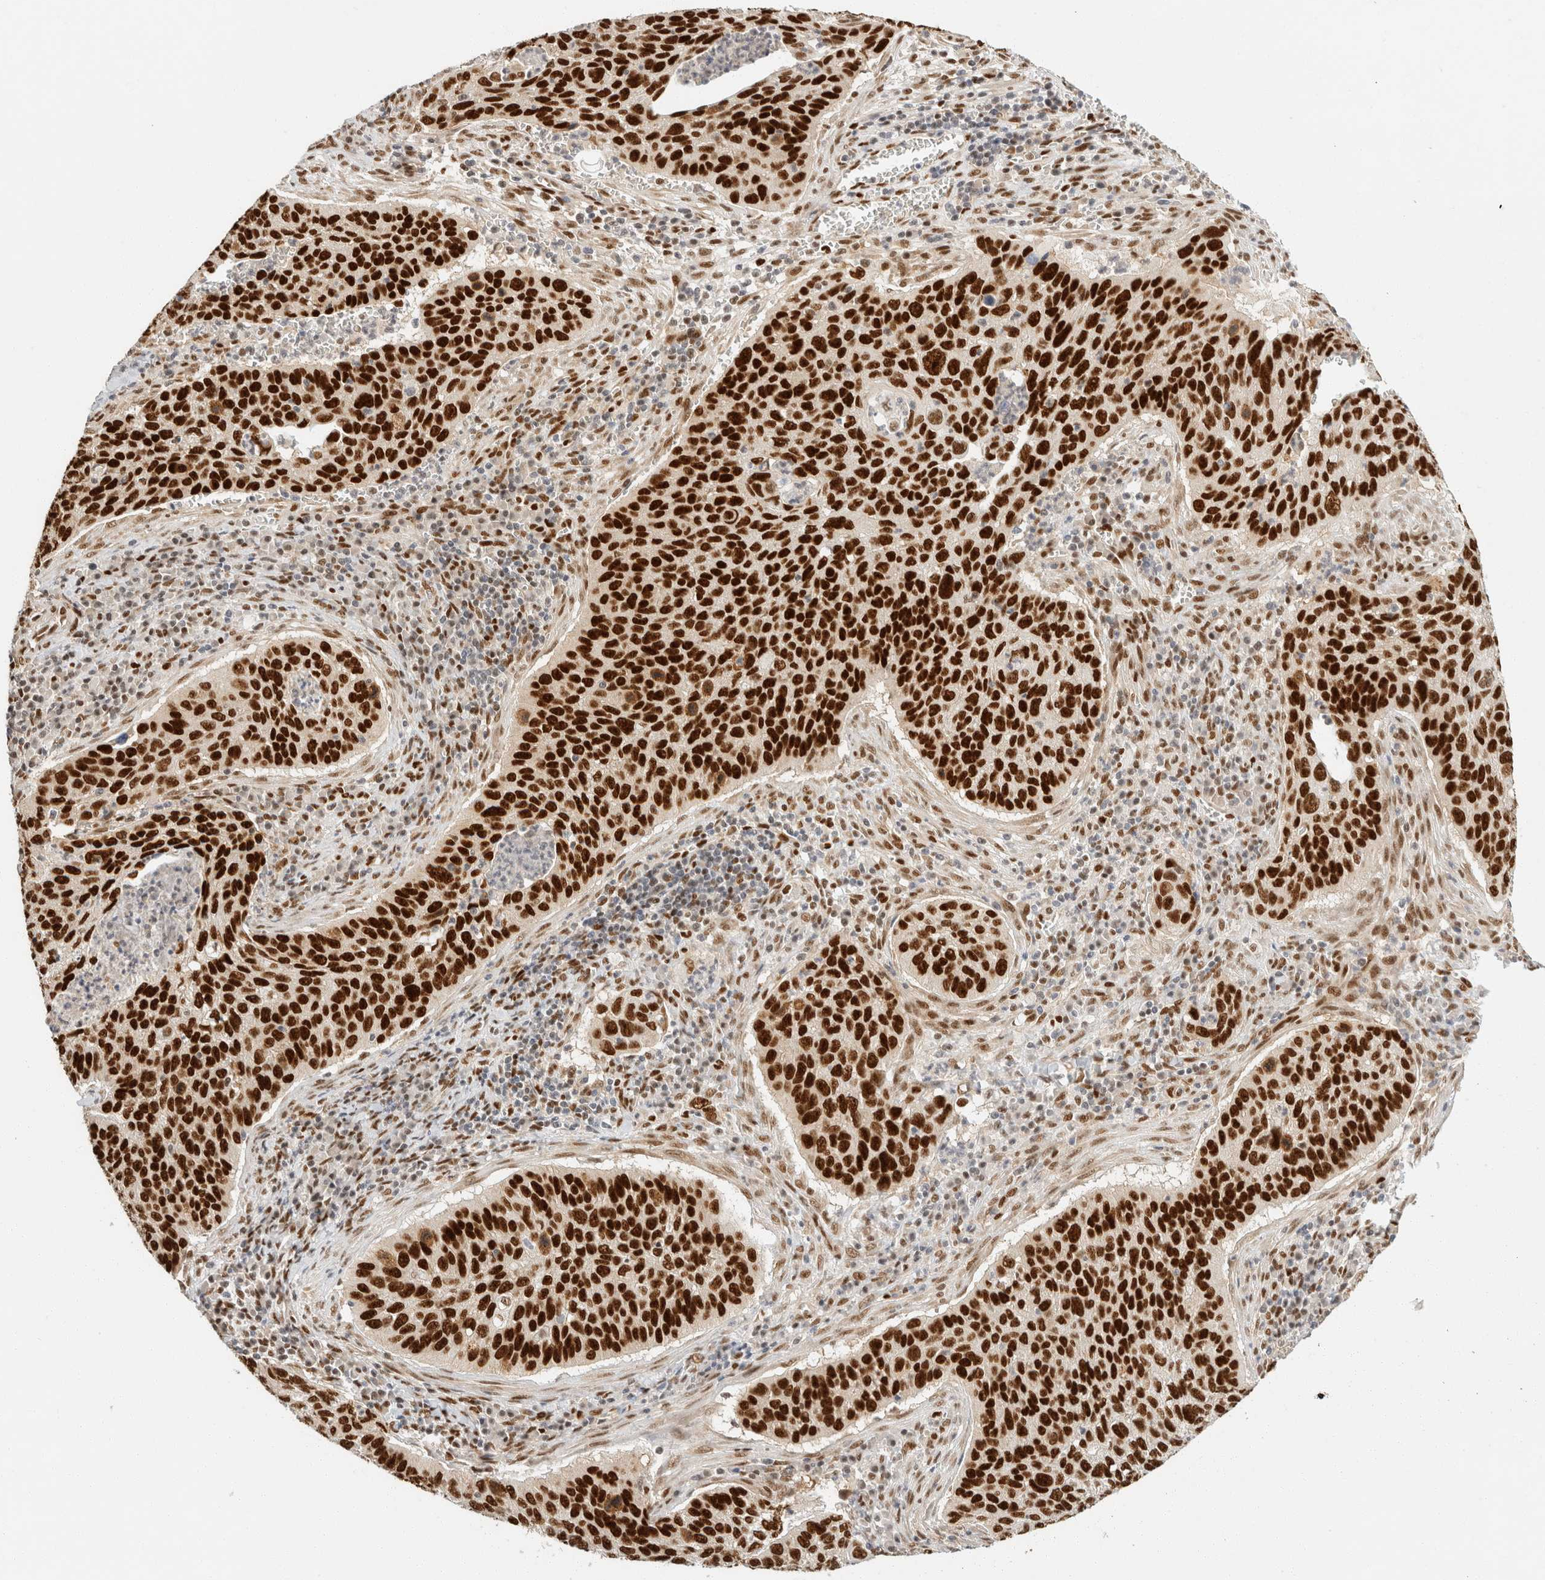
{"staining": {"intensity": "strong", "quantity": ">75%", "location": "nuclear"}, "tissue": "cervical cancer", "cell_type": "Tumor cells", "image_type": "cancer", "snomed": [{"axis": "morphology", "description": "Squamous cell carcinoma, NOS"}, {"axis": "topography", "description": "Cervix"}], "caption": "A photomicrograph showing strong nuclear expression in approximately >75% of tumor cells in cervical cancer, as visualized by brown immunohistochemical staining.", "gene": "ZNF768", "patient": {"sex": "female", "age": 53}}